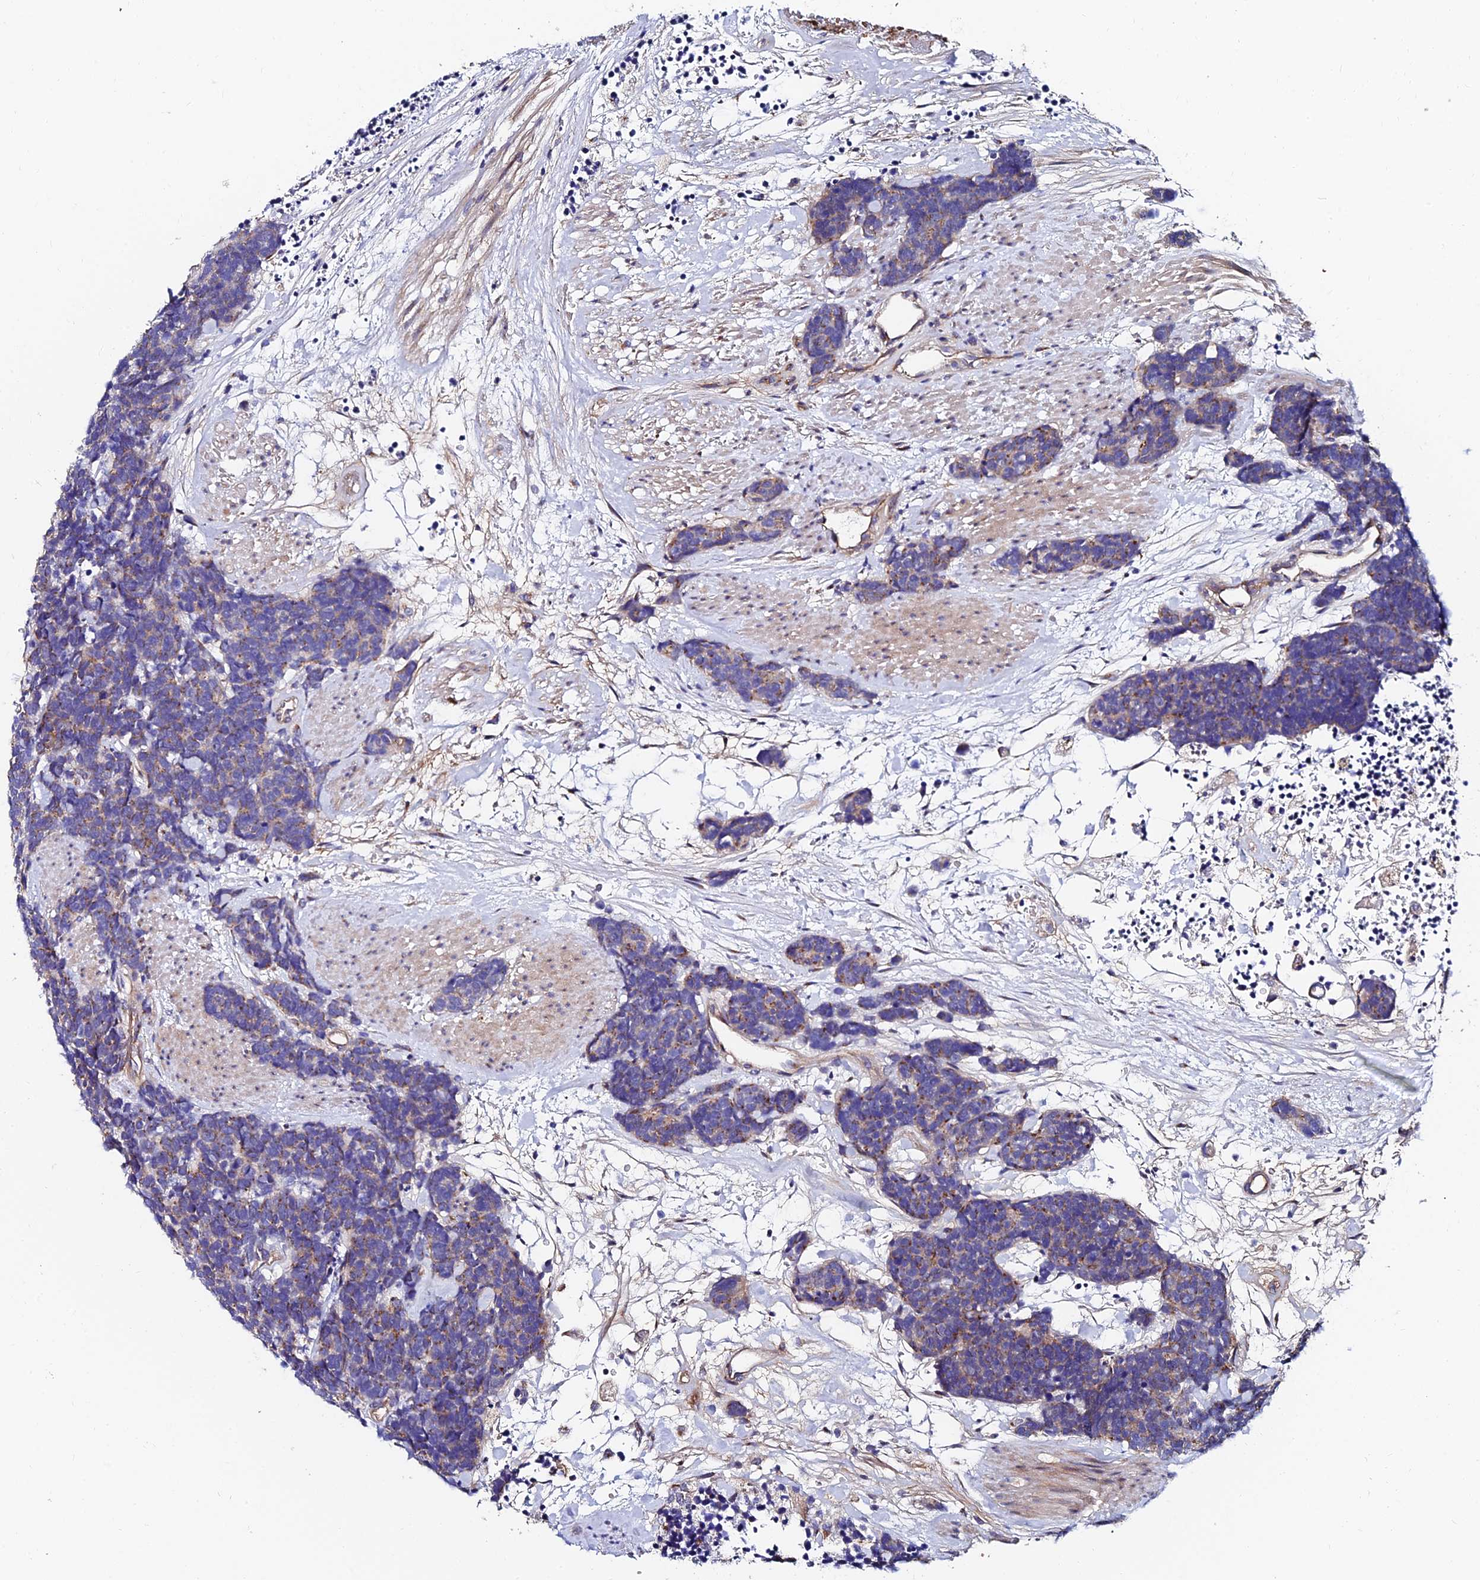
{"staining": {"intensity": "weak", "quantity": "25%-75%", "location": "cytoplasmic/membranous"}, "tissue": "carcinoid", "cell_type": "Tumor cells", "image_type": "cancer", "snomed": [{"axis": "morphology", "description": "Carcinoma, NOS"}, {"axis": "morphology", "description": "Carcinoid, malignant, NOS"}, {"axis": "topography", "description": "Urinary bladder"}], "caption": "Protein expression analysis of carcinoid reveals weak cytoplasmic/membranous expression in about 25%-75% of tumor cells.", "gene": "ADGRF3", "patient": {"sex": "male", "age": 57}}